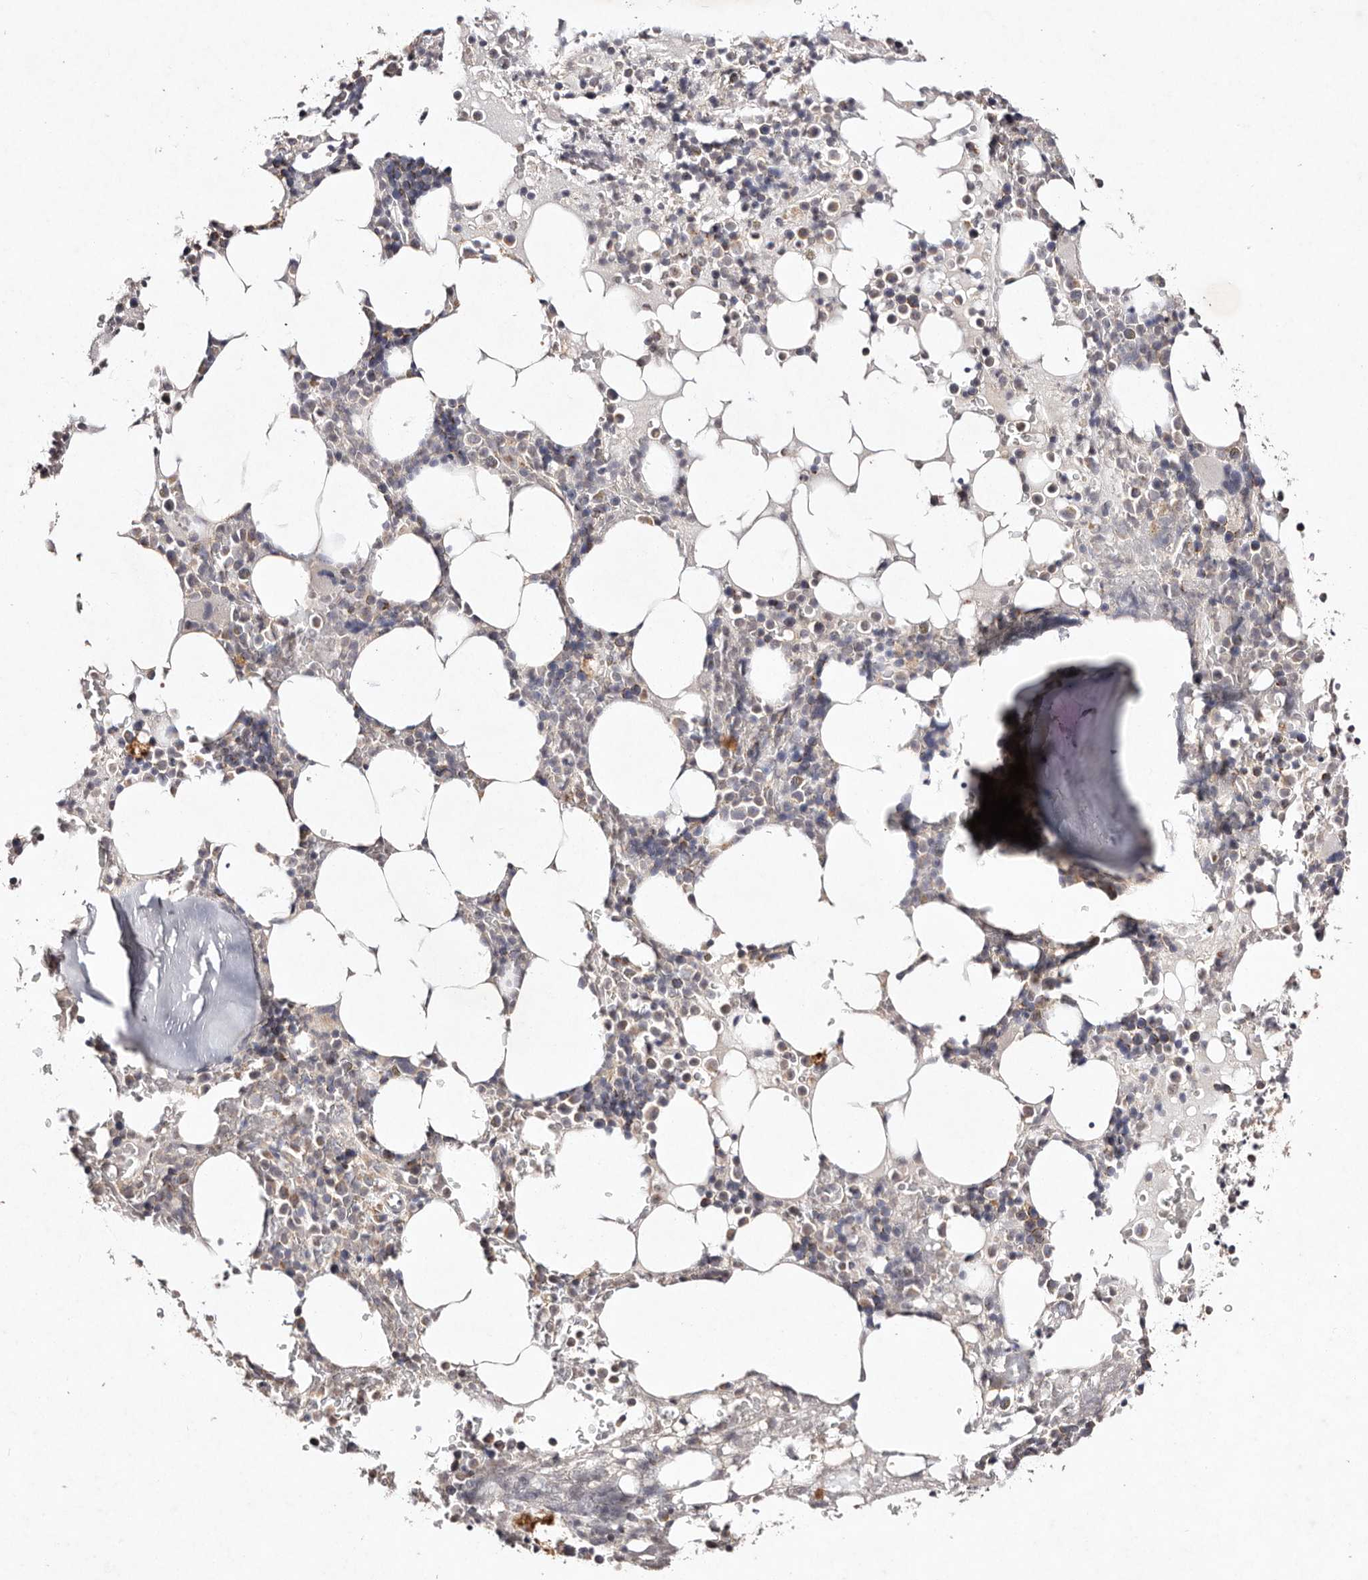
{"staining": {"intensity": "negative", "quantity": "none", "location": "none"}, "tissue": "bone marrow", "cell_type": "Hematopoietic cells", "image_type": "normal", "snomed": [{"axis": "morphology", "description": "Normal tissue, NOS"}, {"axis": "topography", "description": "Bone marrow"}], "caption": "This is a image of immunohistochemistry staining of normal bone marrow, which shows no expression in hematopoietic cells.", "gene": "TSC2", "patient": {"sex": "male", "age": 58}}